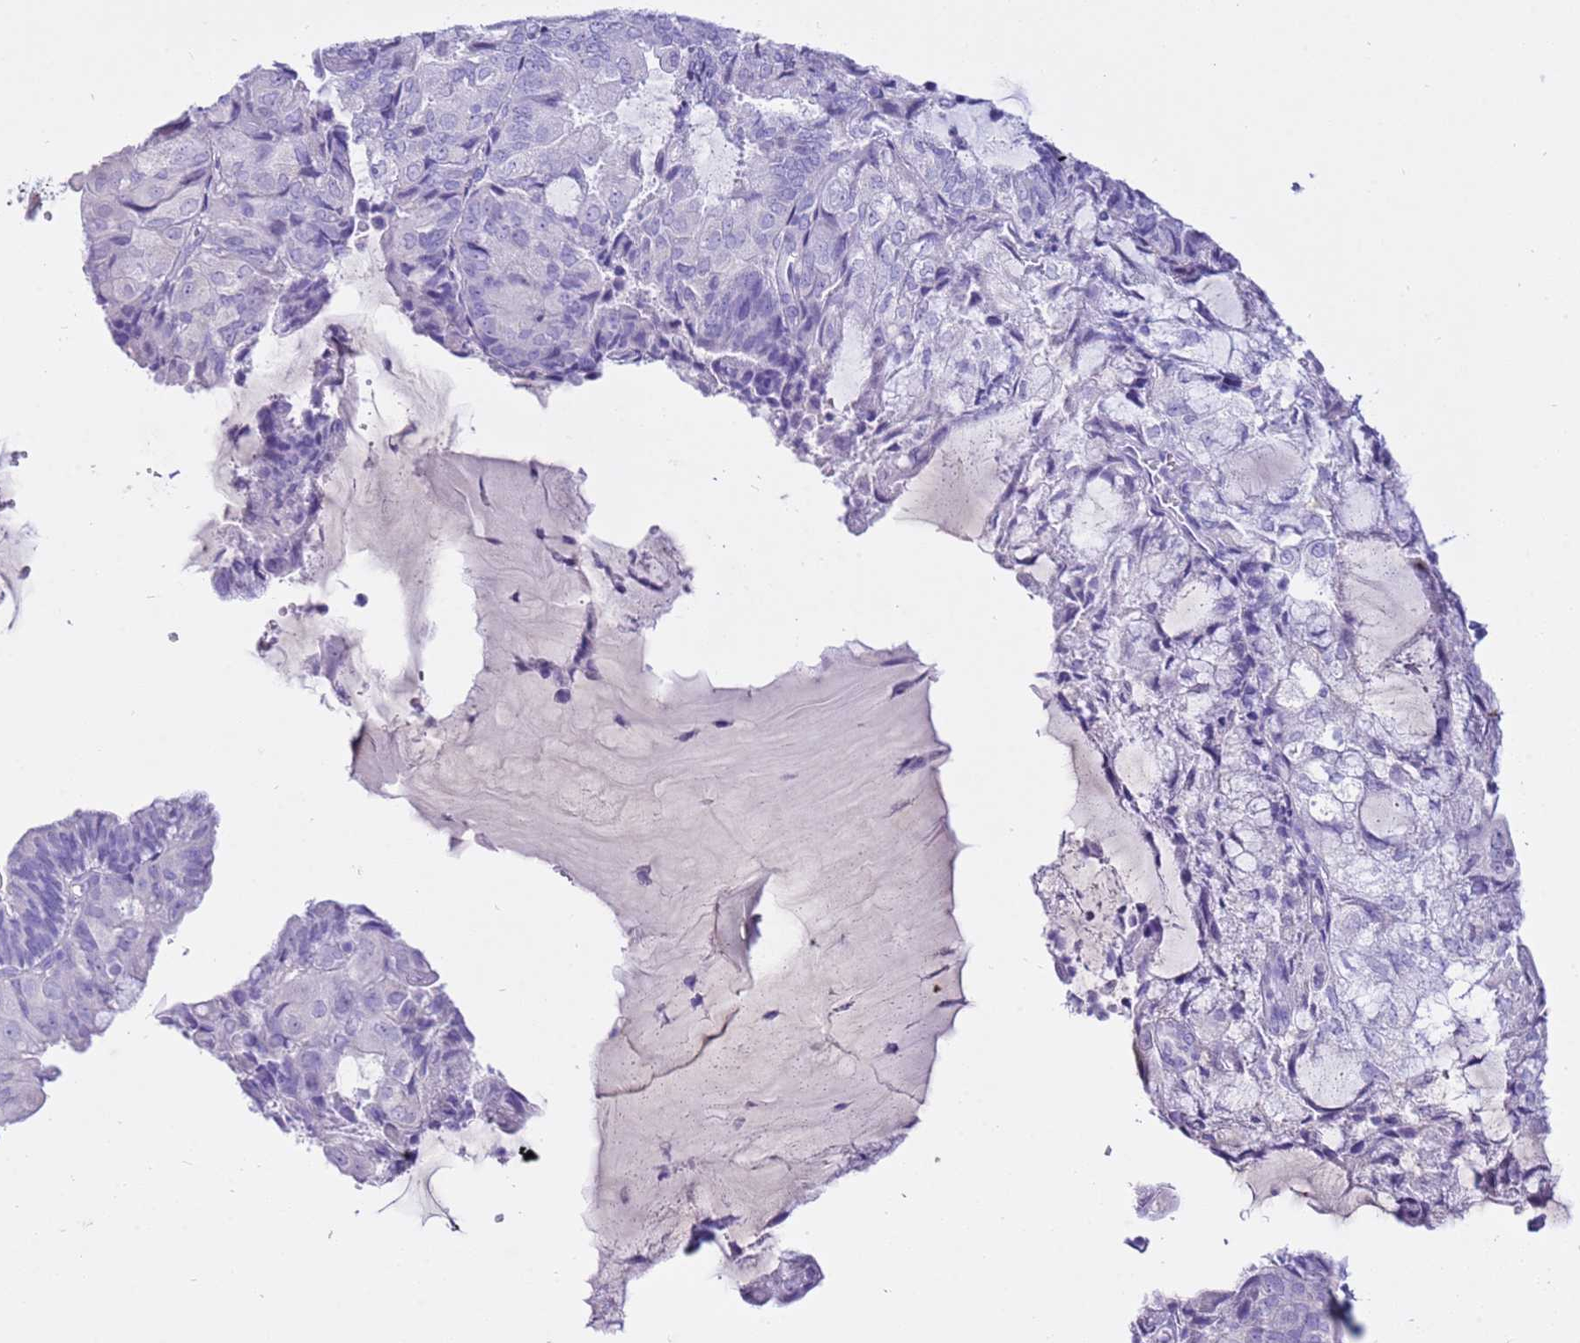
{"staining": {"intensity": "negative", "quantity": "none", "location": "none"}, "tissue": "endometrial cancer", "cell_type": "Tumor cells", "image_type": "cancer", "snomed": [{"axis": "morphology", "description": "Adenocarcinoma, NOS"}, {"axis": "topography", "description": "Endometrium"}], "caption": "The photomicrograph displays no staining of tumor cells in endometrial cancer (adenocarcinoma).", "gene": "CPB1", "patient": {"sex": "female", "age": 81}}